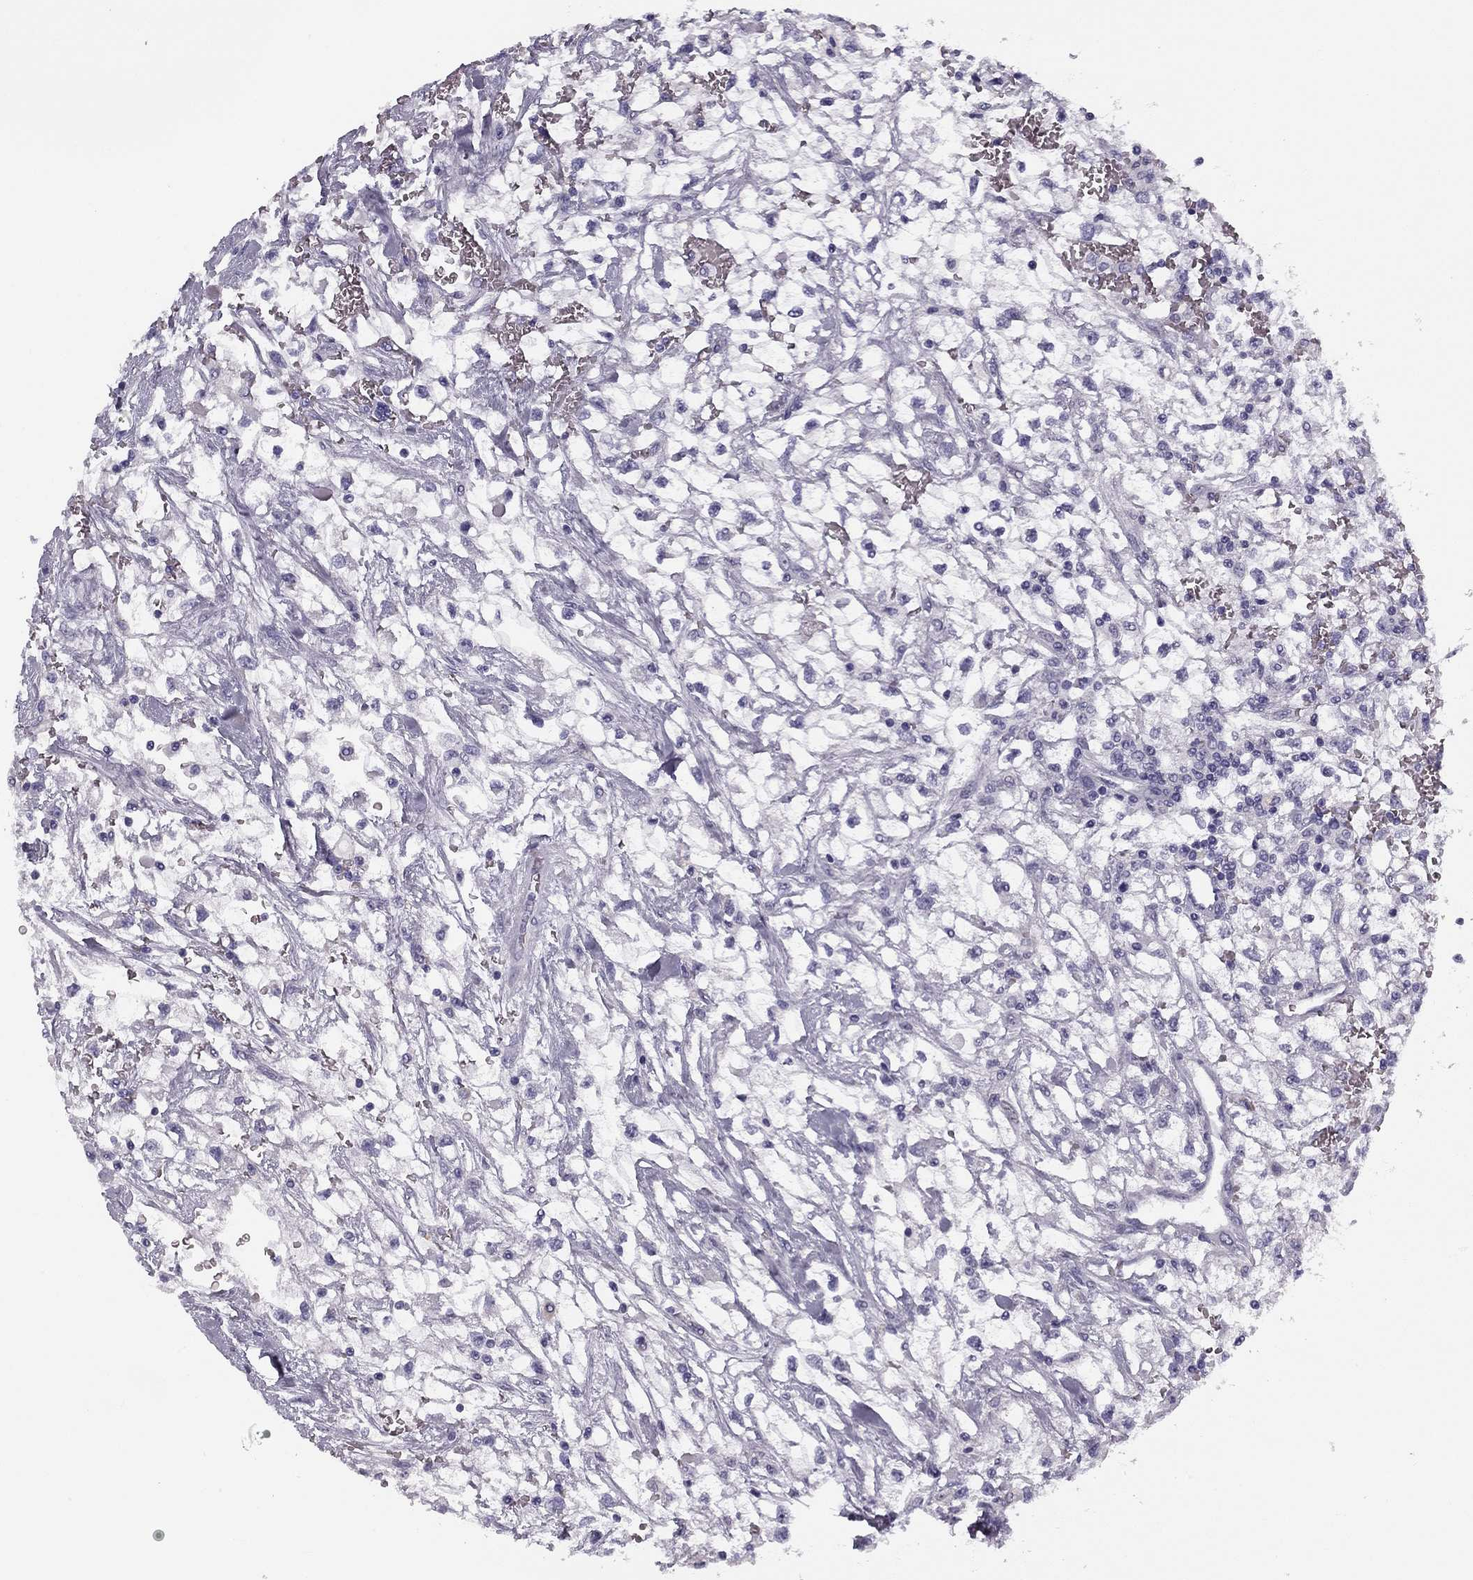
{"staining": {"intensity": "negative", "quantity": "none", "location": "none"}, "tissue": "renal cancer", "cell_type": "Tumor cells", "image_type": "cancer", "snomed": [{"axis": "morphology", "description": "Adenocarcinoma, NOS"}, {"axis": "topography", "description": "Kidney"}], "caption": "Immunohistochemical staining of human renal cancer exhibits no significant expression in tumor cells. Nuclei are stained in blue.", "gene": "MC5R", "patient": {"sex": "male", "age": 59}}